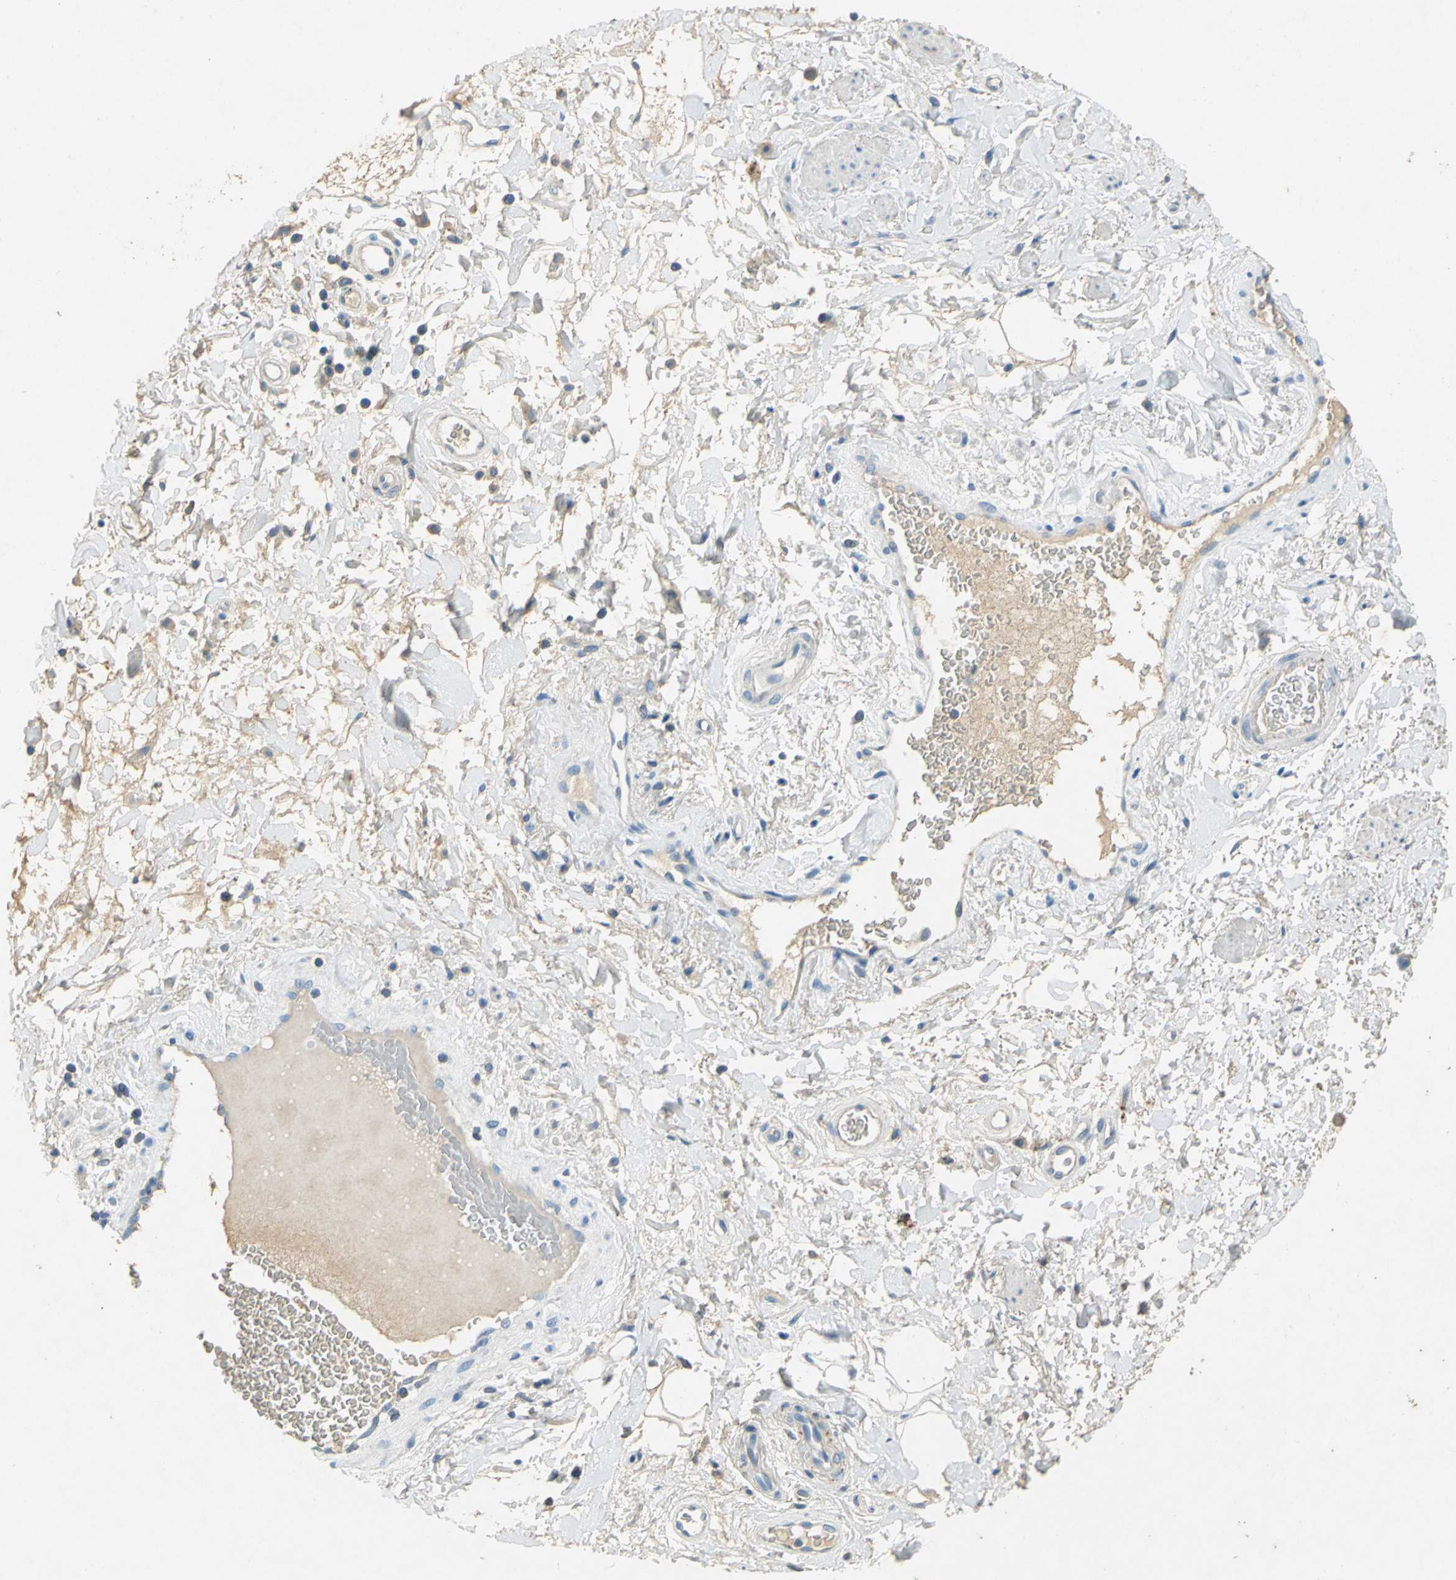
{"staining": {"intensity": "weak", "quantity": "25%-75%", "location": "cytoplasmic/membranous"}, "tissue": "adipose tissue", "cell_type": "Adipocytes", "image_type": "normal", "snomed": [{"axis": "morphology", "description": "Normal tissue, NOS"}, {"axis": "topography", "description": "Soft tissue"}, {"axis": "topography", "description": "Peripheral nerve tissue"}], "caption": "Adipocytes display low levels of weak cytoplasmic/membranous staining in about 25%-75% of cells in benign adipose tissue.", "gene": "ADAMTS5", "patient": {"sex": "female", "age": 71}}